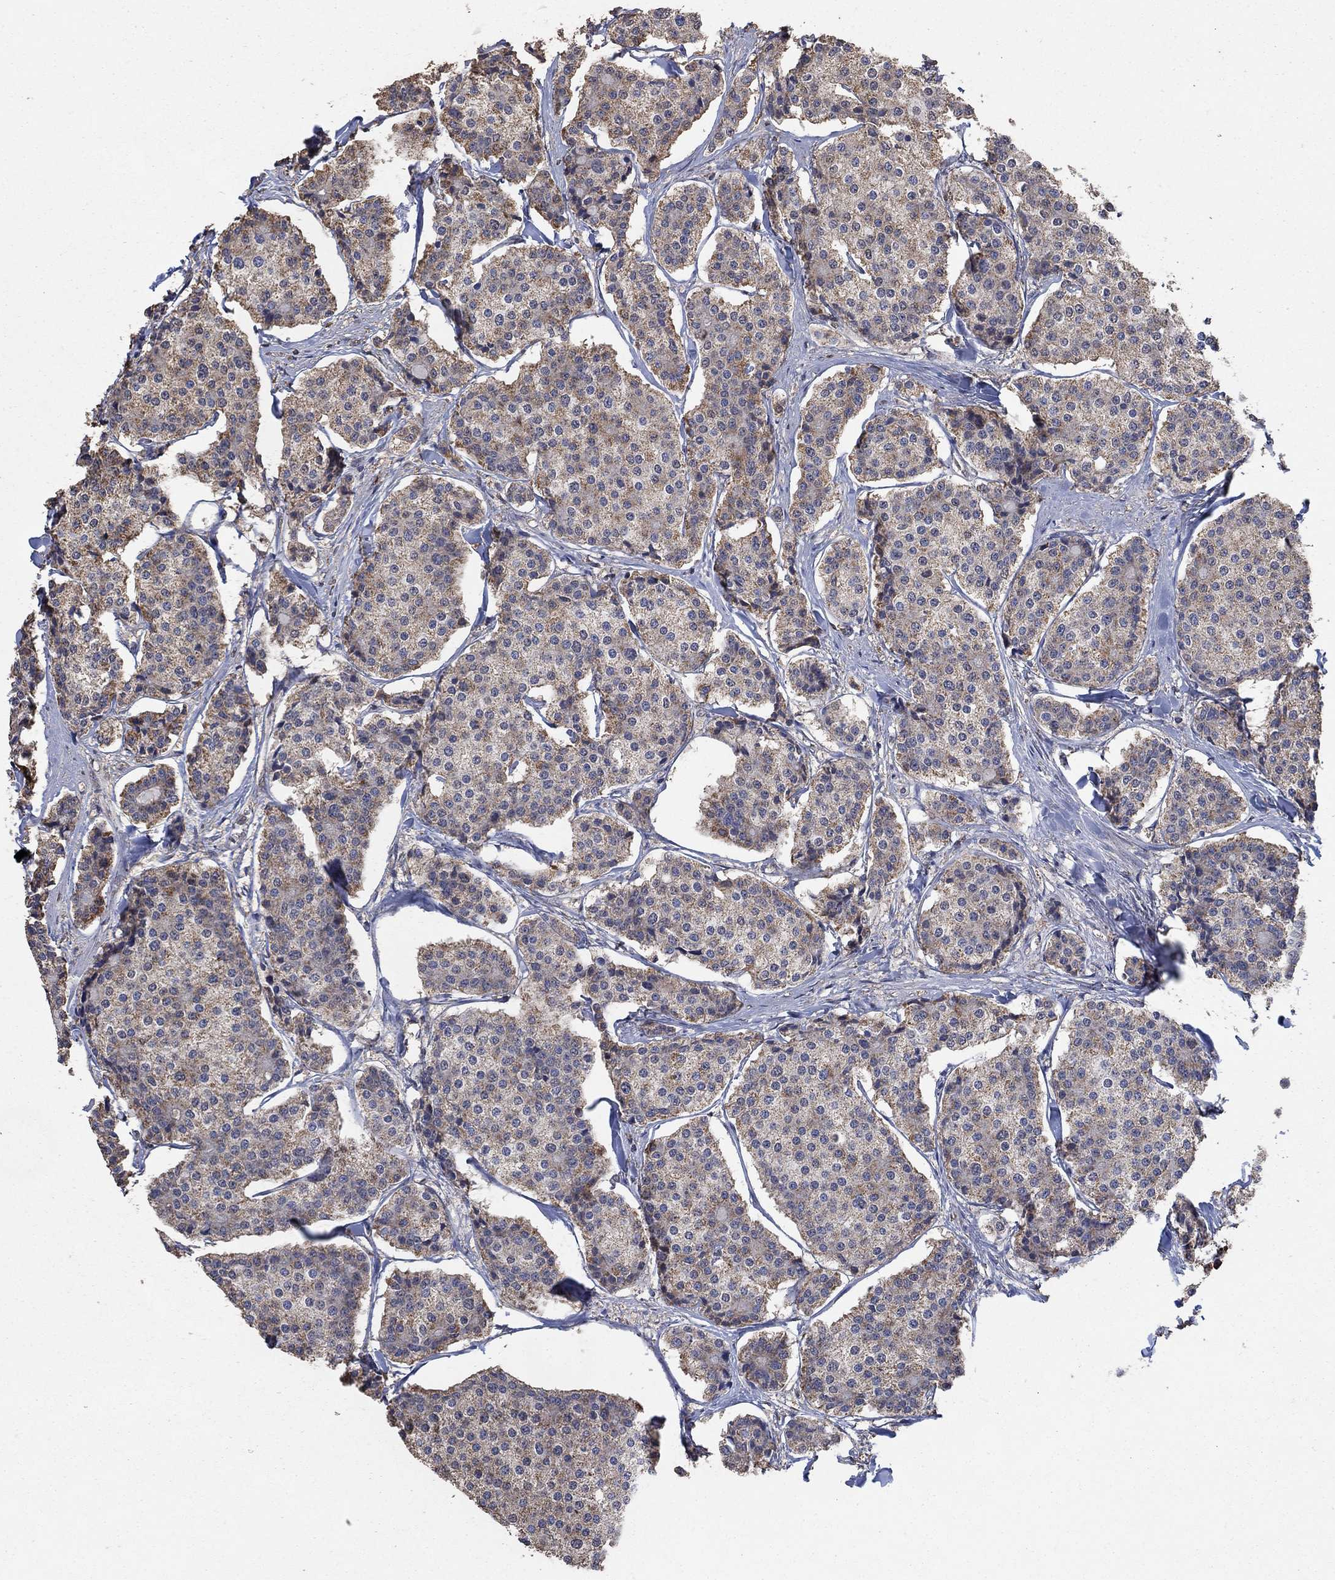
{"staining": {"intensity": "moderate", "quantity": "<25%", "location": "cytoplasmic/membranous"}, "tissue": "carcinoid", "cell_type": "Tumor cells", "image_type": "cancer", "snomed": [{"axis": "morphology", "description": "Carcinoid, malignant, NOS"}, {"axis": "topography", "description": "Small intestine"}], "caption": "A brown stain highlights moderate cytoplasmic/membranous expression of a protein in carcinoid (malignant) tumor cells. Immunohistochemistry (ihc) stains the protein of interest in brown and the nuclei are stained blue.", "gene": "MRPS24", "patient": {"sex": "female", "age": 65}}